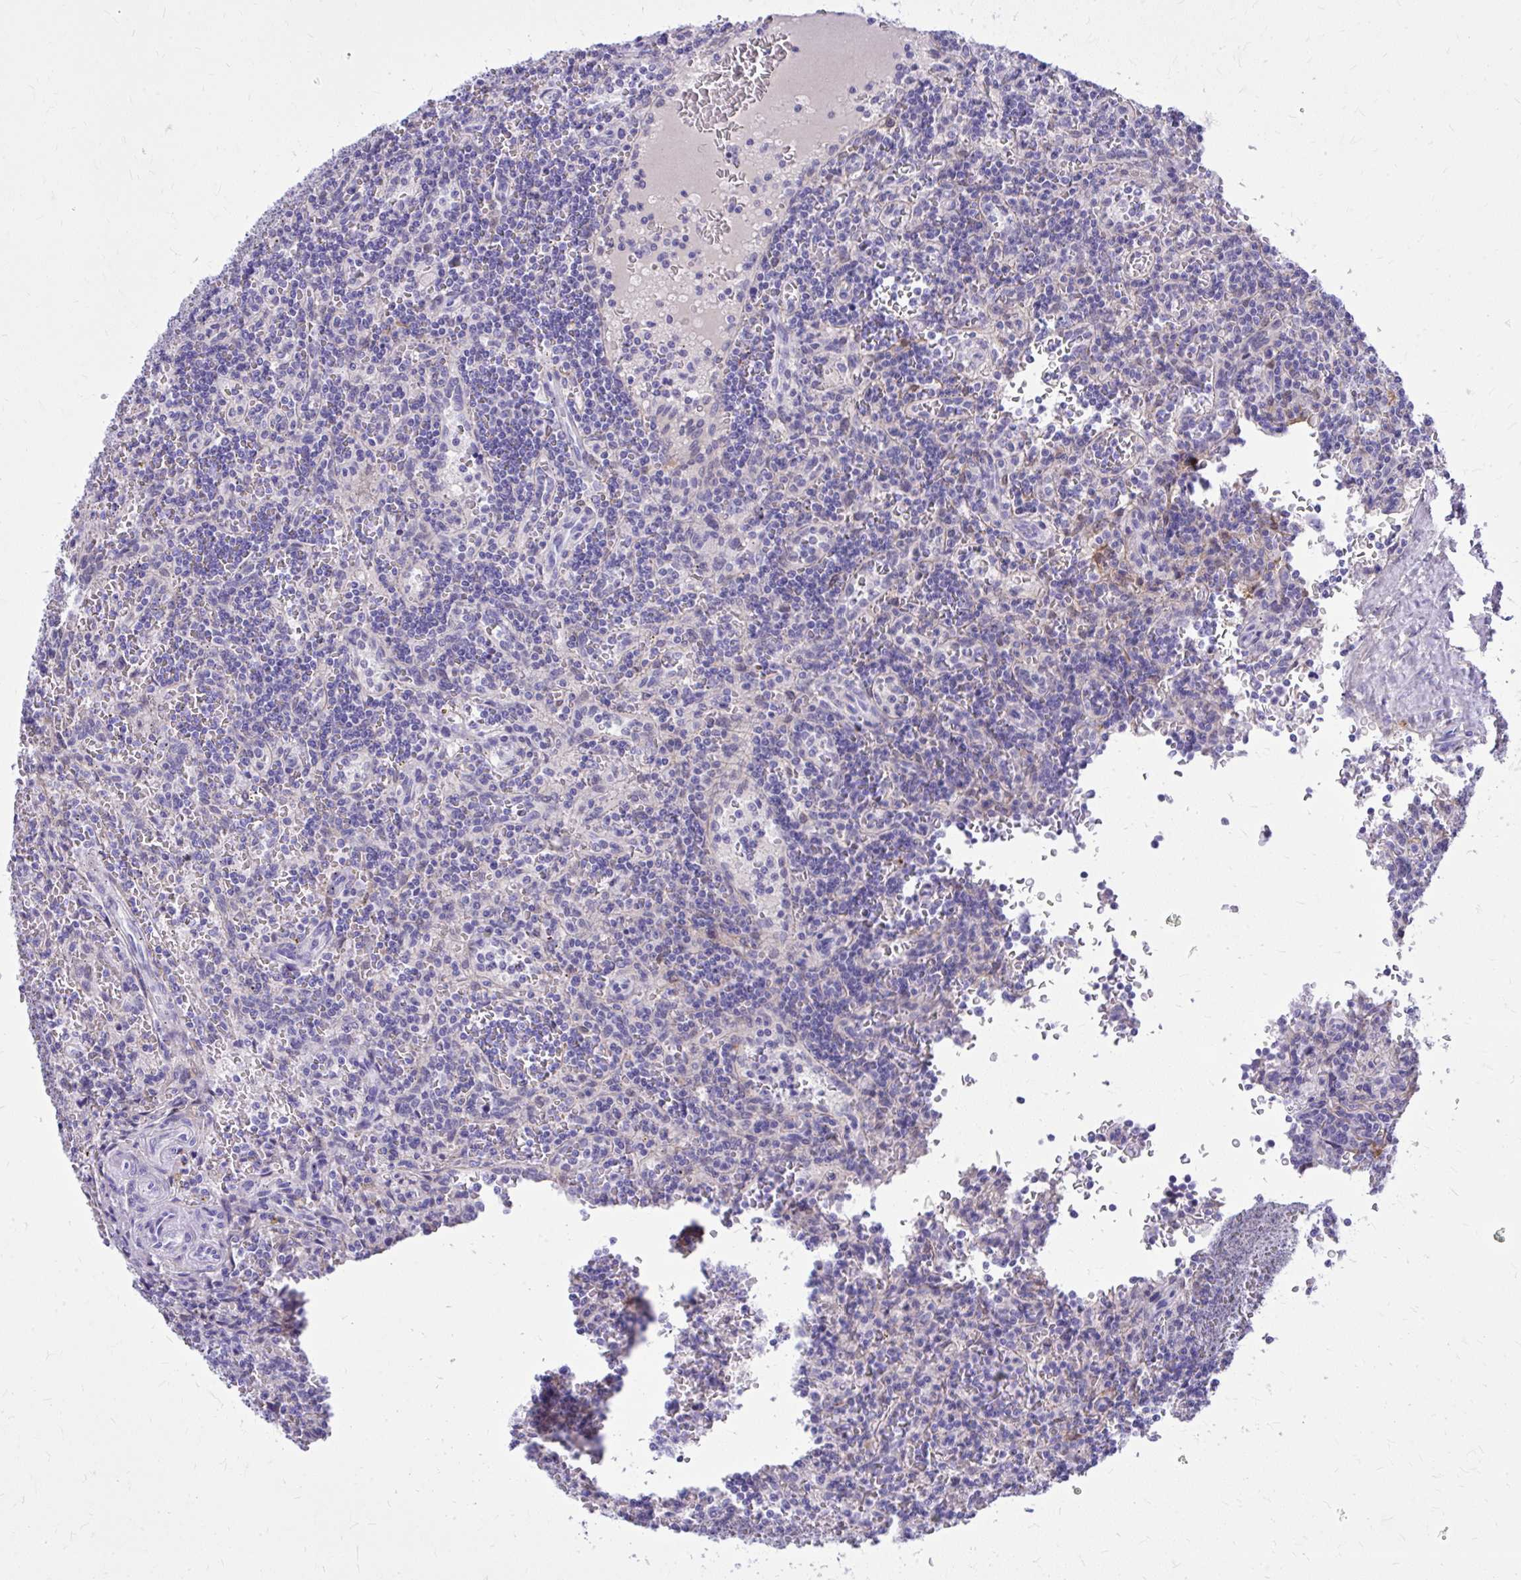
{"staining": {"intensity": "negative", "quantity": "none", "location": "none"}, "tissue": "lymphoma", "cell_type": "Tumor cells", "image_type": "cancer", "snomed": [{"axis": "morphology", "description": "Malignant lymphoma, non-Hodgkin's type, Low grade"}, {"axis": "topography", "description": "Spleen"}], "caption": "This micrograph is of malignant lymphoma, non-Hodgkin's type (low-grade) stained with immunohistochemistry to label a protein in brown with the nuclei are counter-stained blue. There is no positivity in tumor cells.", "gene": "NNMT", "patient": {"sex": "male", "age": 73}}